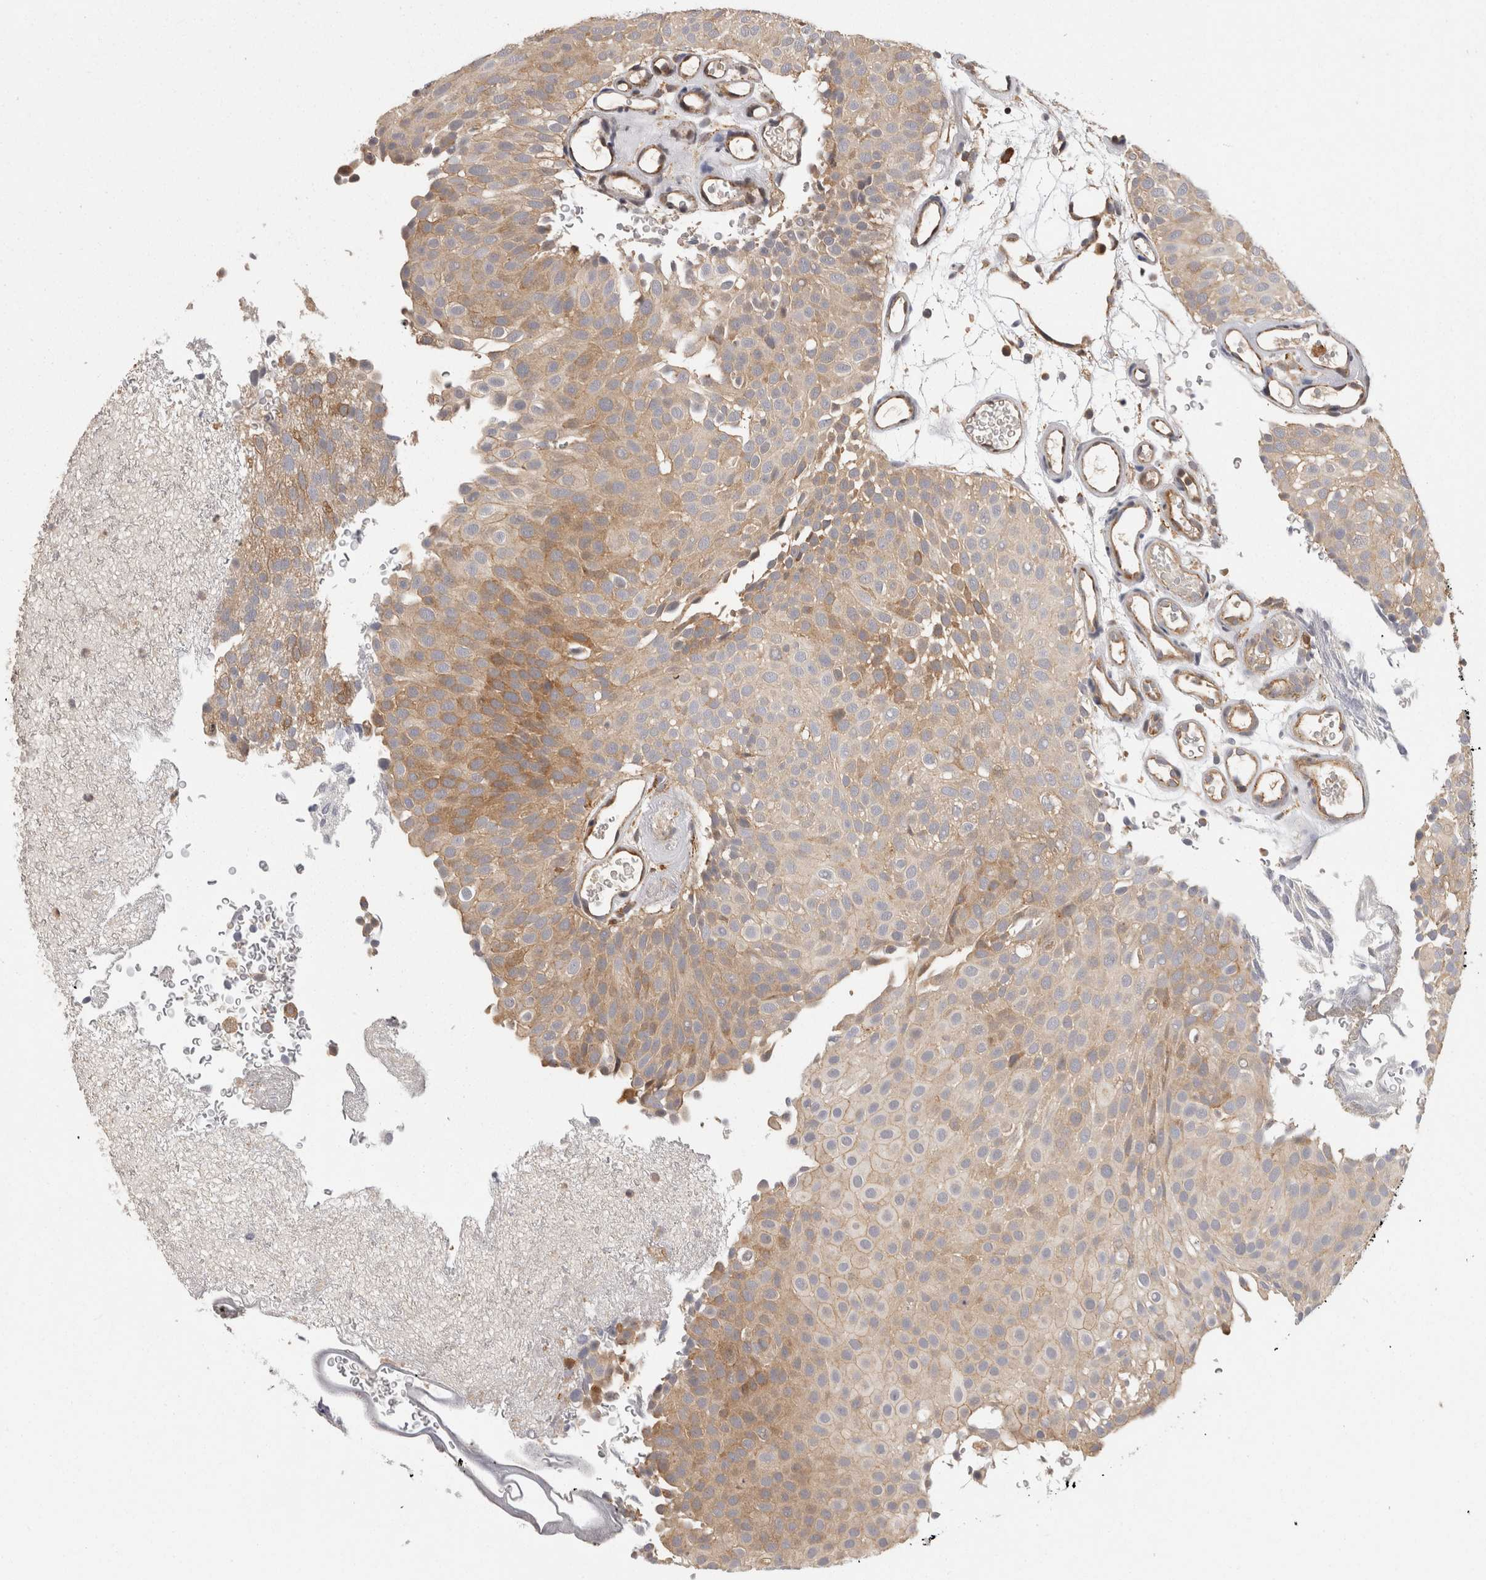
{"staining": {"intensity": "moderate", "quantity": "25%-75%", "location": "cytoplasmic/membranous"}, "tissue": "urothelial cancer", "cell_type": "Tumor cells", "image_type": "cancer", "snomed": [{"axis": "morphology", "description": "Urothelial carcinoma, Low grade"}, {"axis": "topography", "description": "Urinary bladder"}], "caption": "Moderate cytoplasmic/membranous staining for a protein is seen in approximately 25%-75% of tumor cells of urothelial carcinoma (low-grade) using immunohistochemistry.", "gene": "ACAT2", "patient": {"sex": "male", "age": 78}}